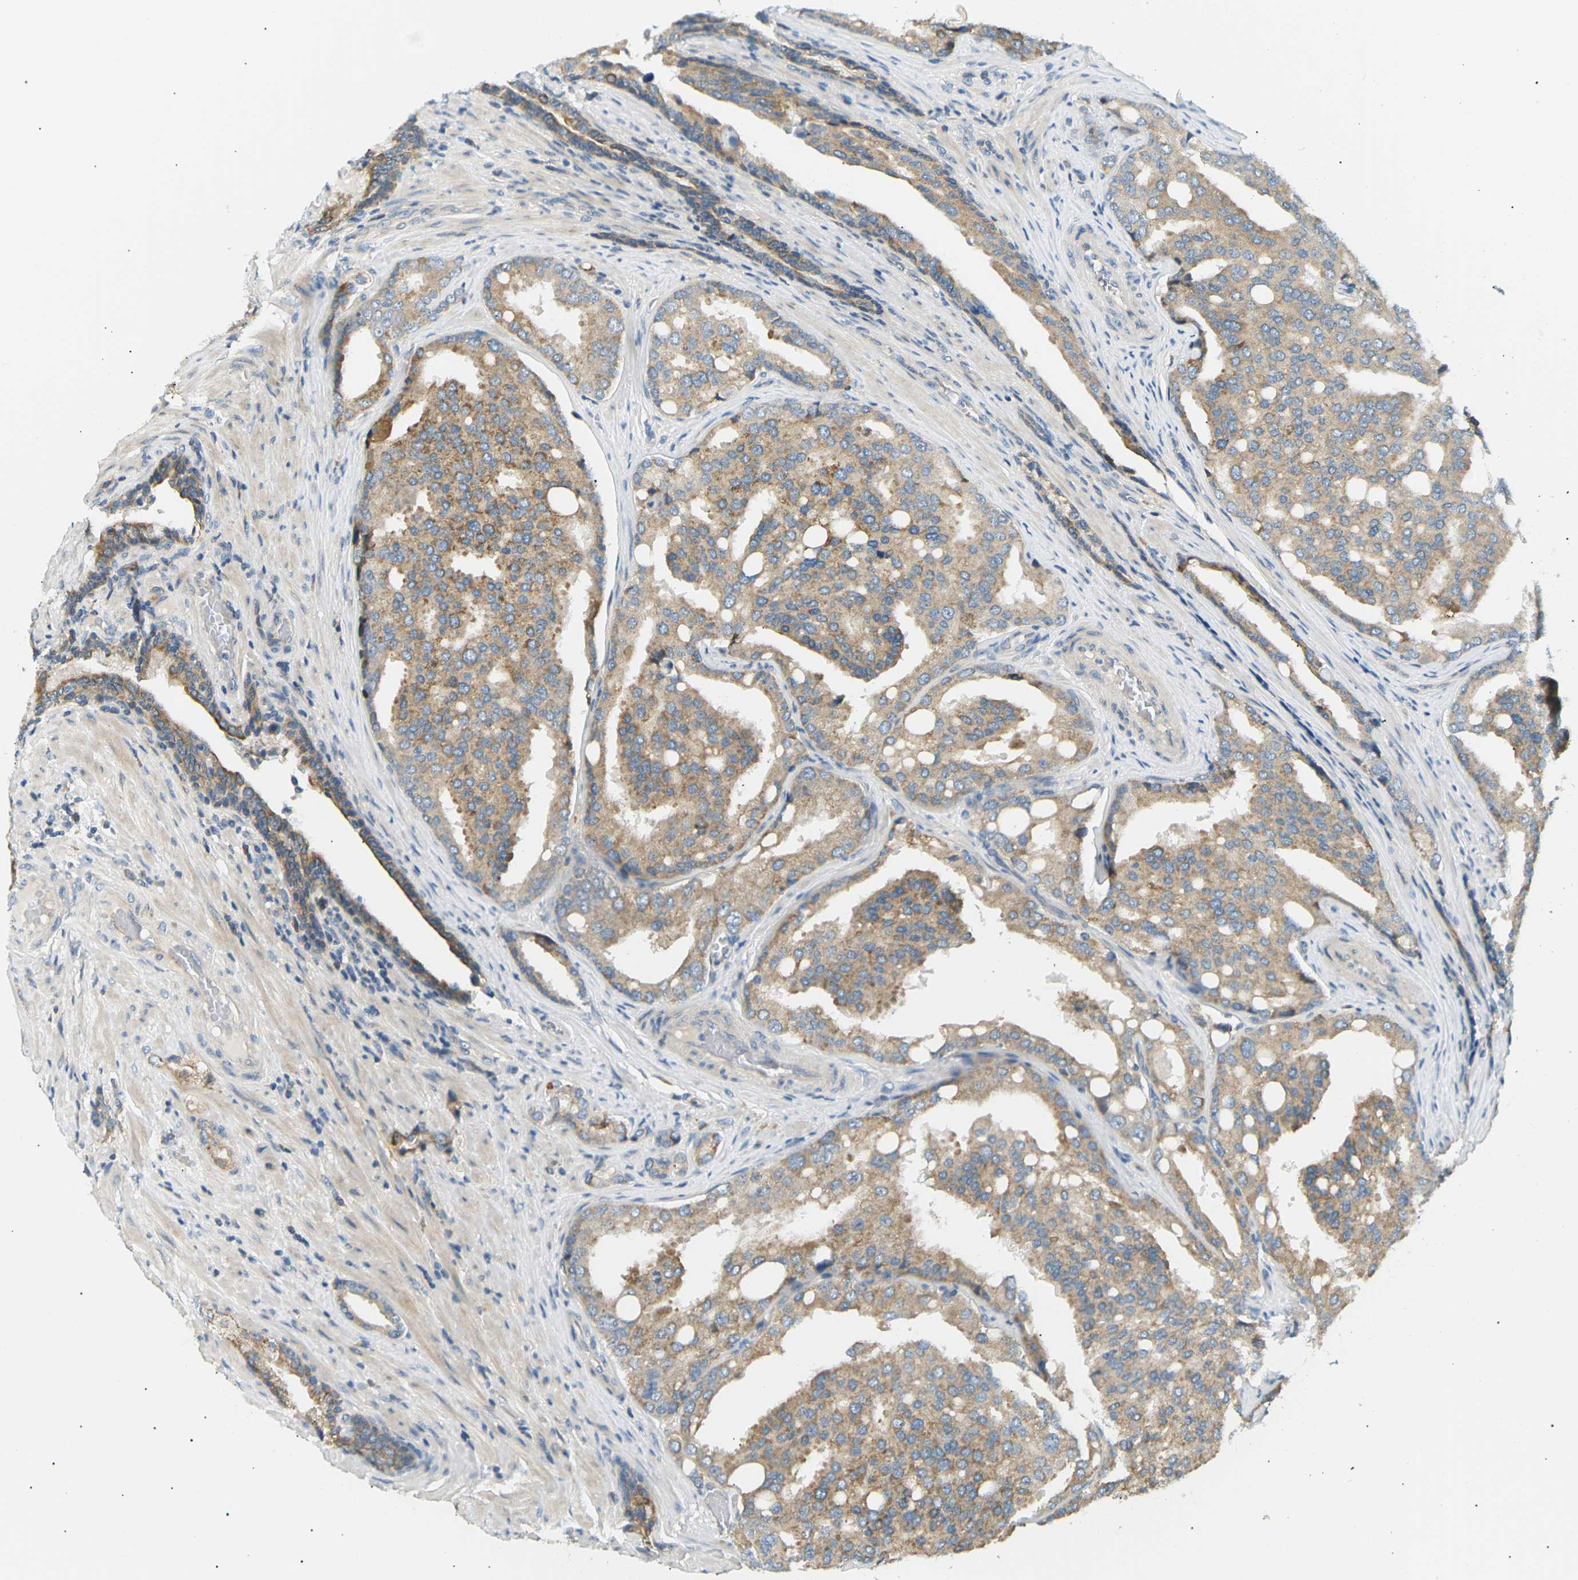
{"staining": {"intensity": "moderate", "quantity": ">75%", "location": "cytoplasmic/membranous"}, "tissue": "prostate cancer", "cell_type": "Tumor cells", "image_type": "cancer", "snomed": [{"axis": "morphology", "description": "Adenocarcinoma, High grade"}, {"axis": "topography", "description": "Prostate"}], "caption": "Protein expression analysis of human prostate adenocarcinoma (high-grade) reveals moderate cytoplasmic/membranous positivity in about >75% of tumor cells.", "gene": "TBC1D8", "patient": {"sex": "male", "age": 50}}